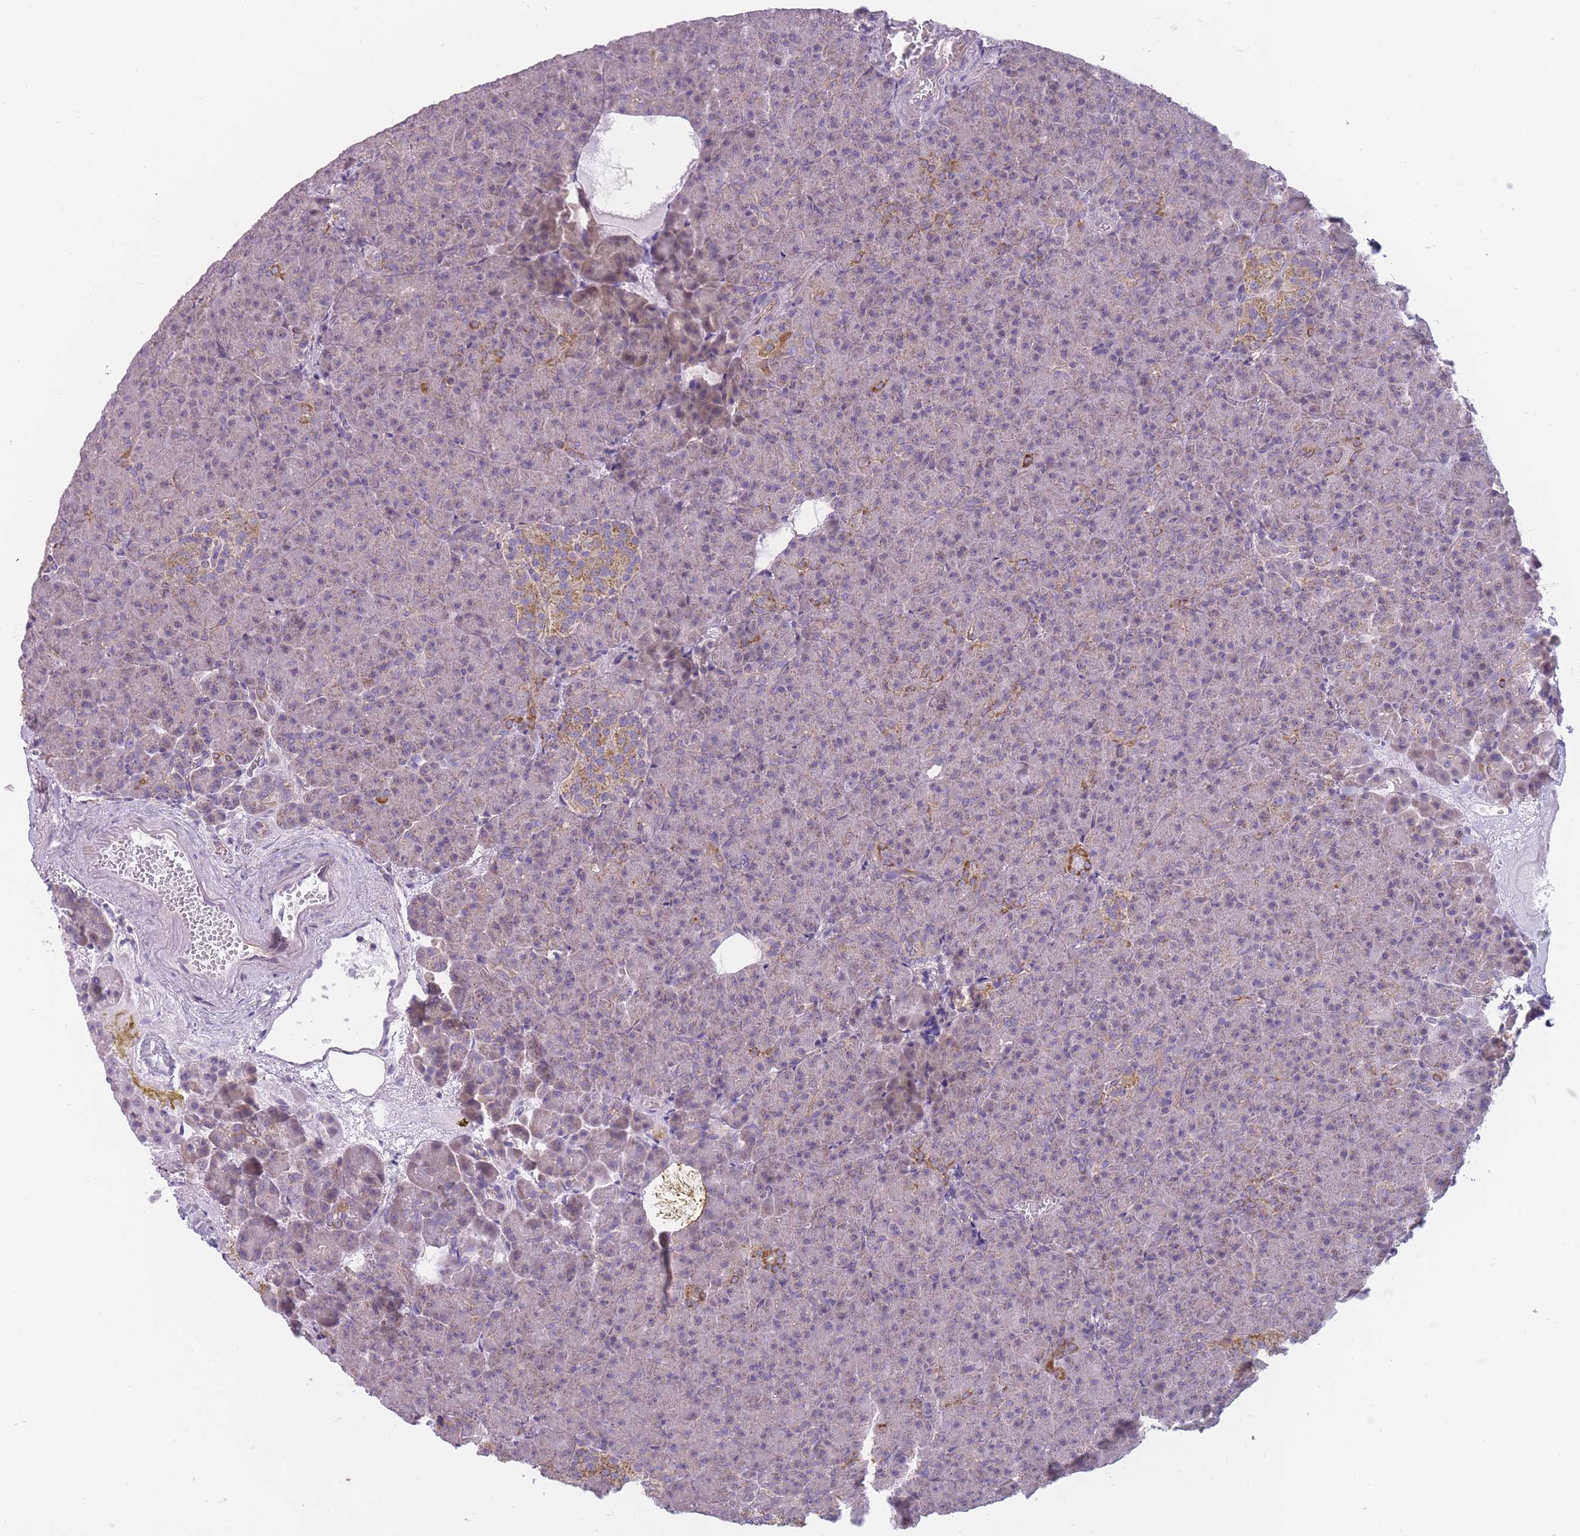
{"staining": {"intensity": "weak", "quantity": "25%-75%", "location": "cytoplasmic/membranous"}, "tissue": "pancreas", "cell_type": "Exocrine glandular cells", "image_type": "normal", "snomed": [{"axis": "morphology", "description": "Normal tissue, NOS"}, {"axis": "topography", "description": "Pancreas"}], "caption": "Immunohistochemistry (DAB (3,3'-diaminobenzidine)) staining of normal human pancreas reveals weak cytoplasmic/membranous protein positivity in approximately 25%-75% of exocrine glandular cells. (brown staining indicates protein expression, while blue staining denotes nuclei).", "gene": "MRPS18C", "patient": {"sex": "female", "age": 74}}